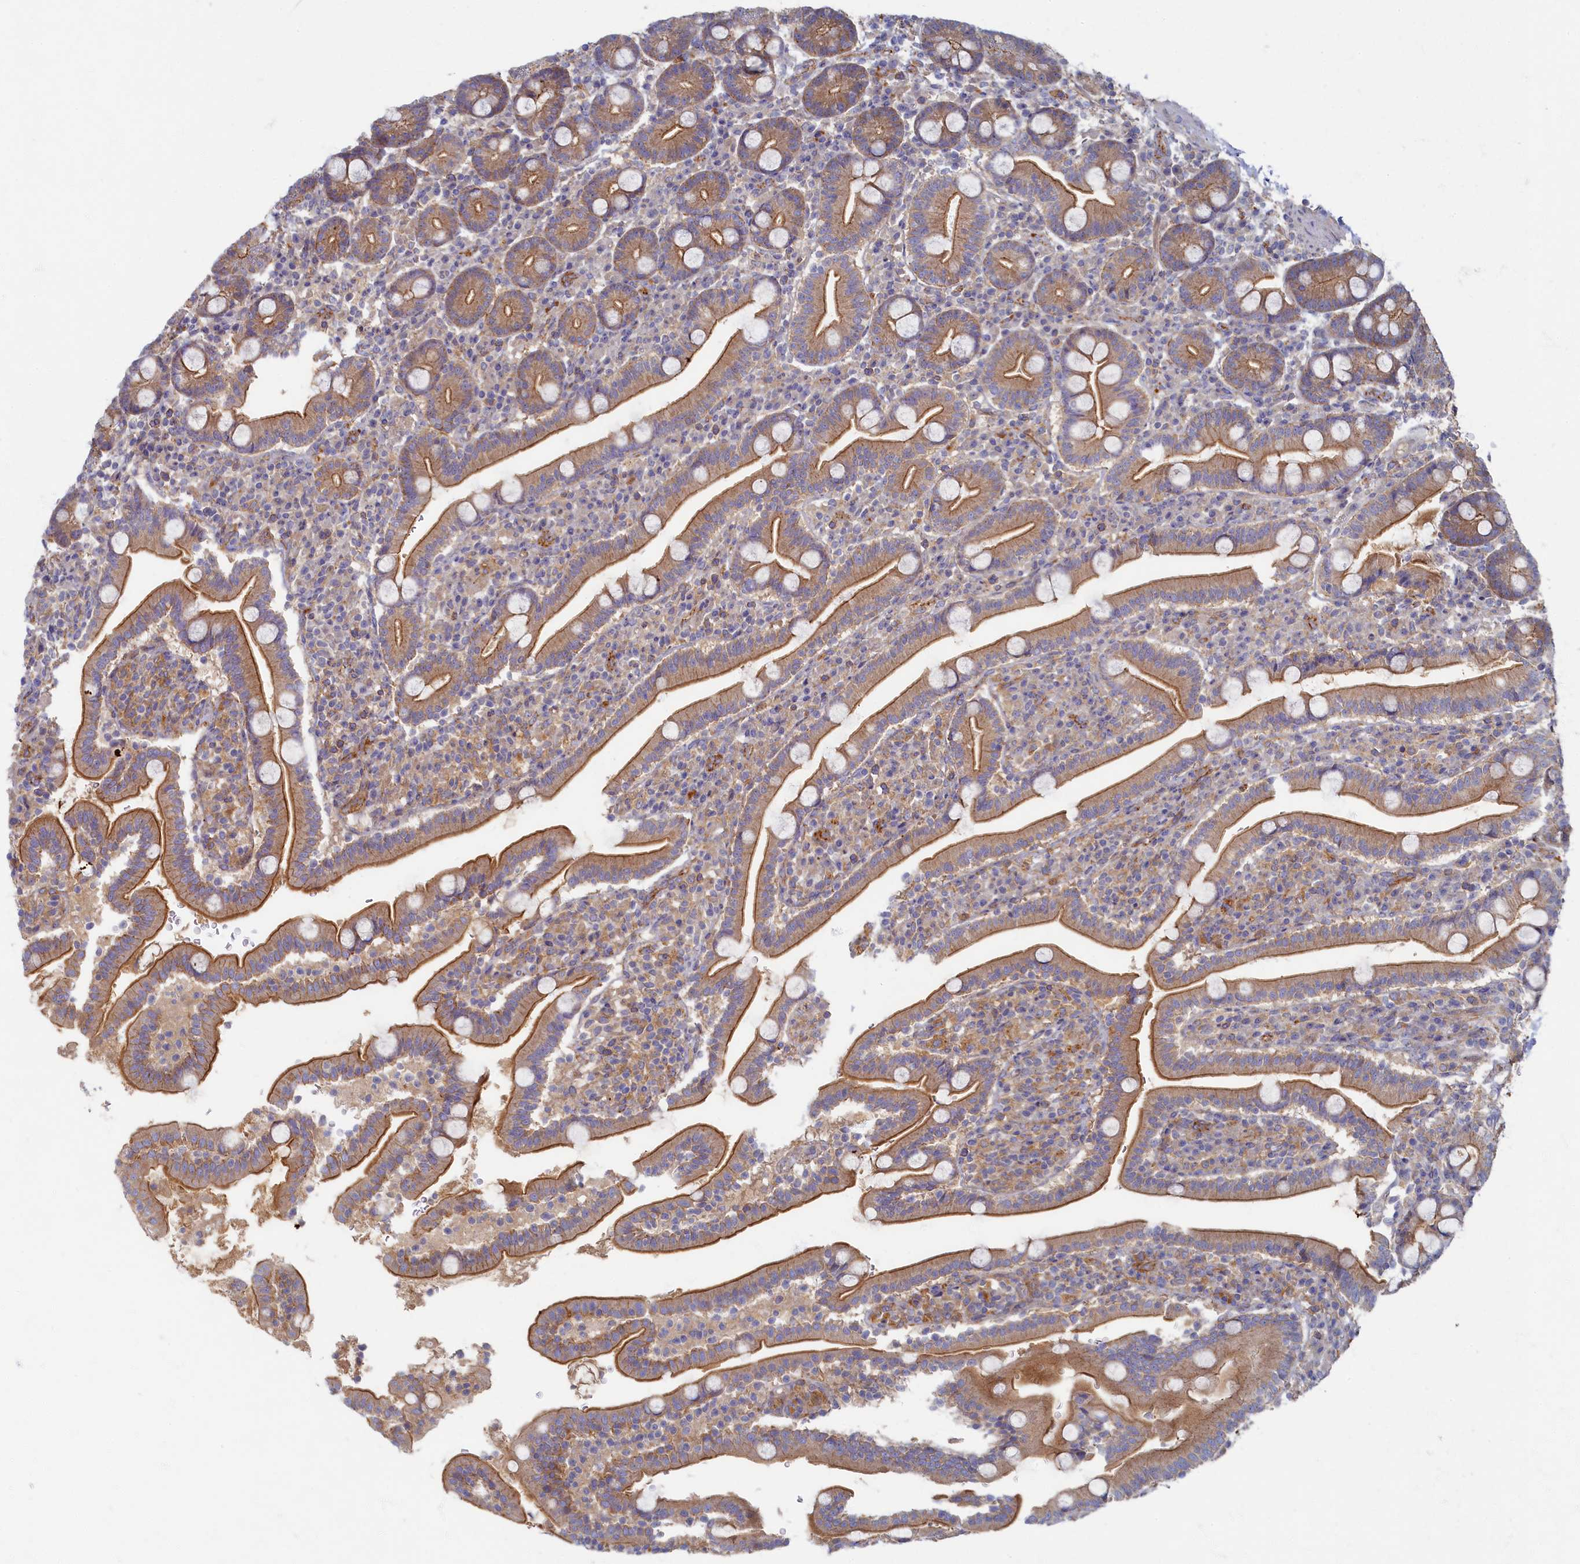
{"staining": {"intensity": "moderate", "quantity": ">75%", "location": "cytoplasmic/membranous"}, "tissue": "duodenum", "cell_type": "Glandular cells", "image_type": "normal", "snomed": [{"axis": "morphology", "description": "Normal tissue, NOS"}, {"axis": "topography", "description": "Duodenum"}], "caption": "This is a histology image of immunohistochemistry (IHC) staining of unremarkable duodenum, which shows moderate staining in the cytoplasmic/membranous of glandular cells.", "gene": "PSMG2", "patient": {"sex": "male", "age": 35}}